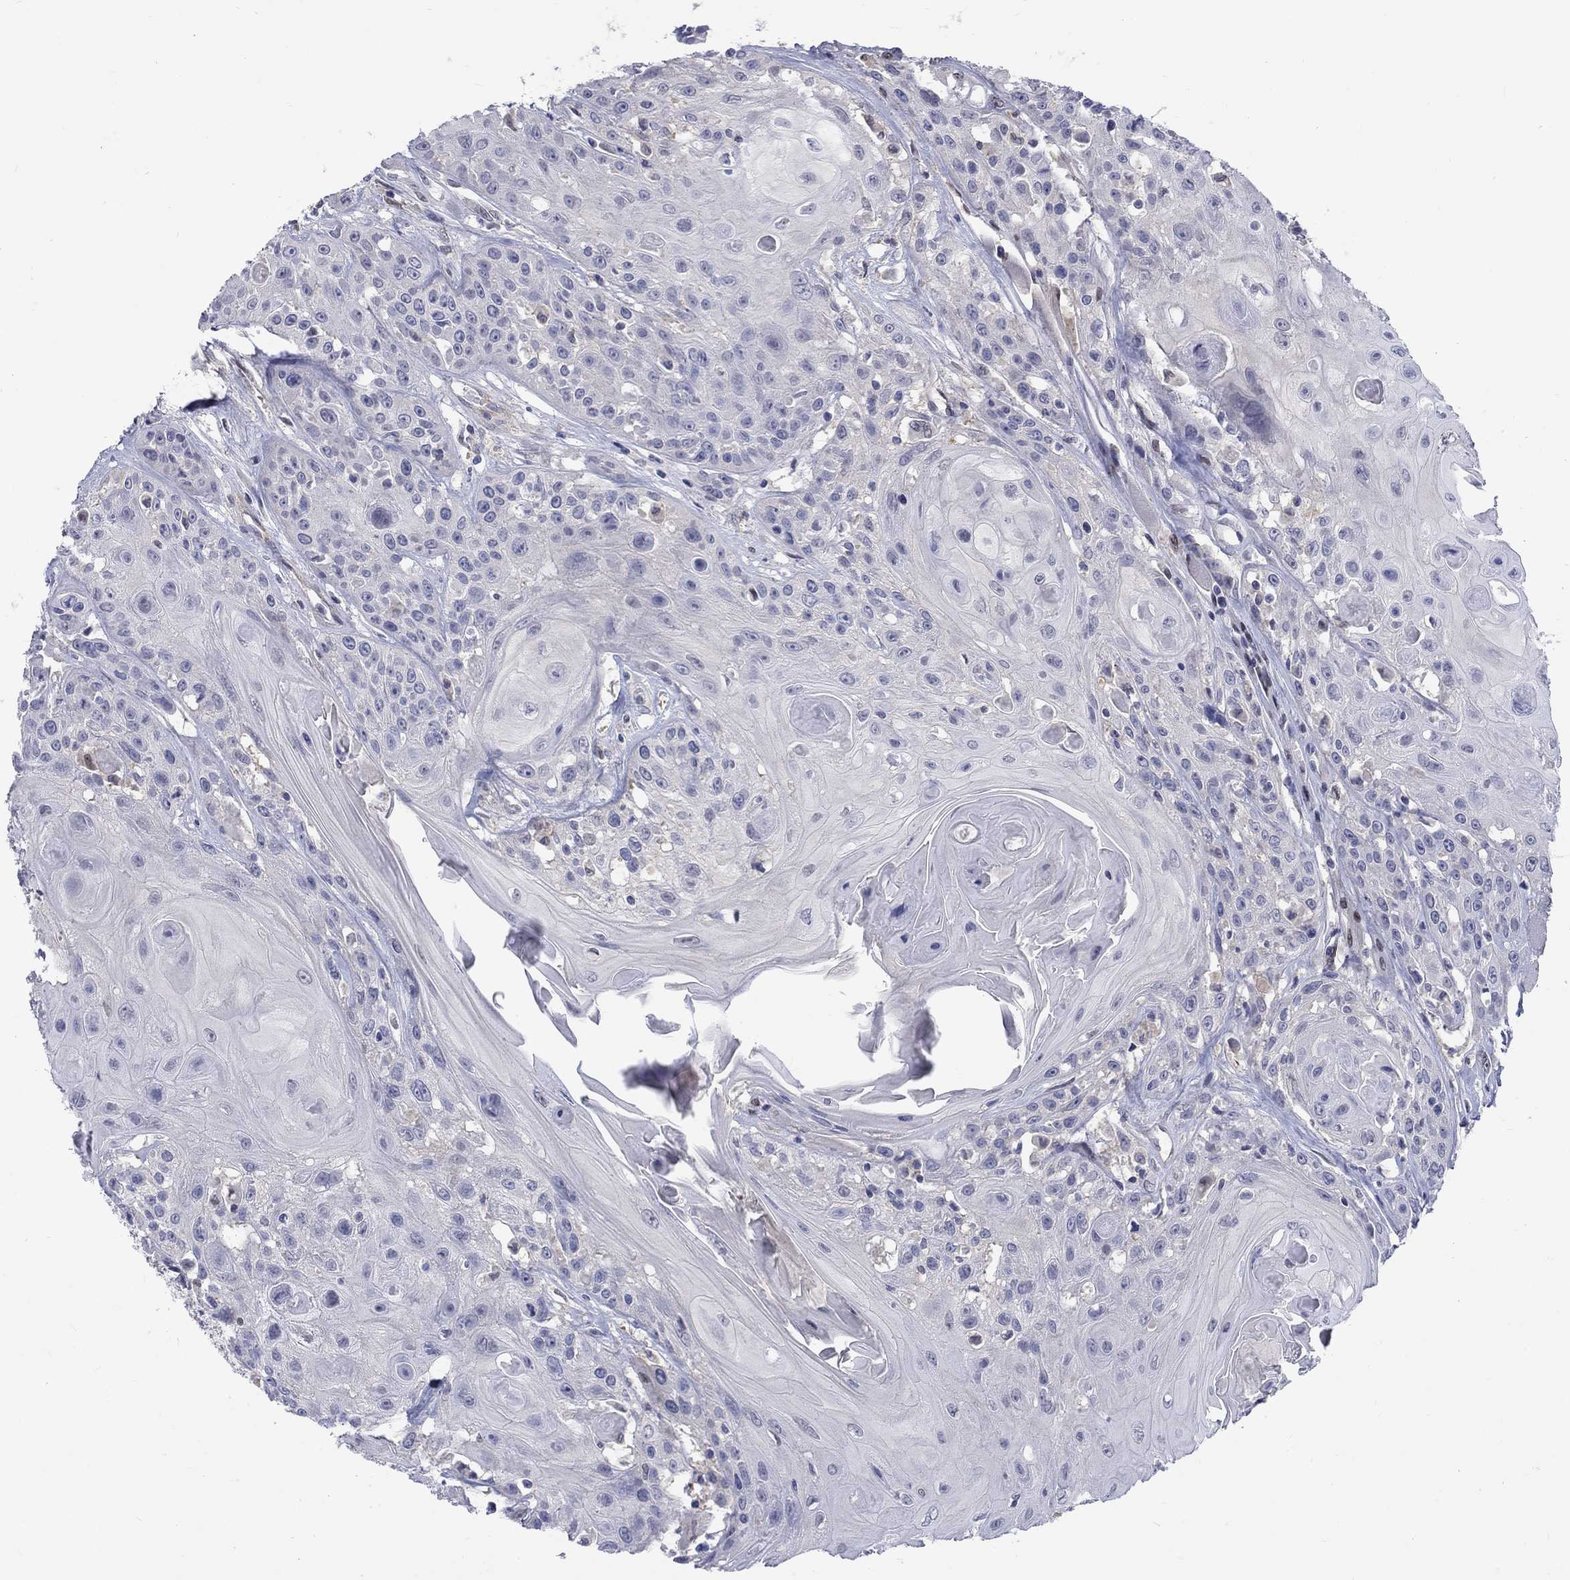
{"staining": {"intensity": "negative", "quantity": "none", "location": "none"}, "tissue": "head and neck cancer", "cell_type": "Tumor cells", "image_type": "cancer", "snomed": [{"axis": "morphology", "description": "Squamous cell carcinoma, NOS"}, {"axis": "topography", "description": "Head-Neck"}], "caption": "DAB immunohistochemical staining of head and neck squamous cell carcinoma demonstrates no significant positivity in tumor cells.", "gene": "EGFLAM", "patient": {"sex": "female", "age": 59}}